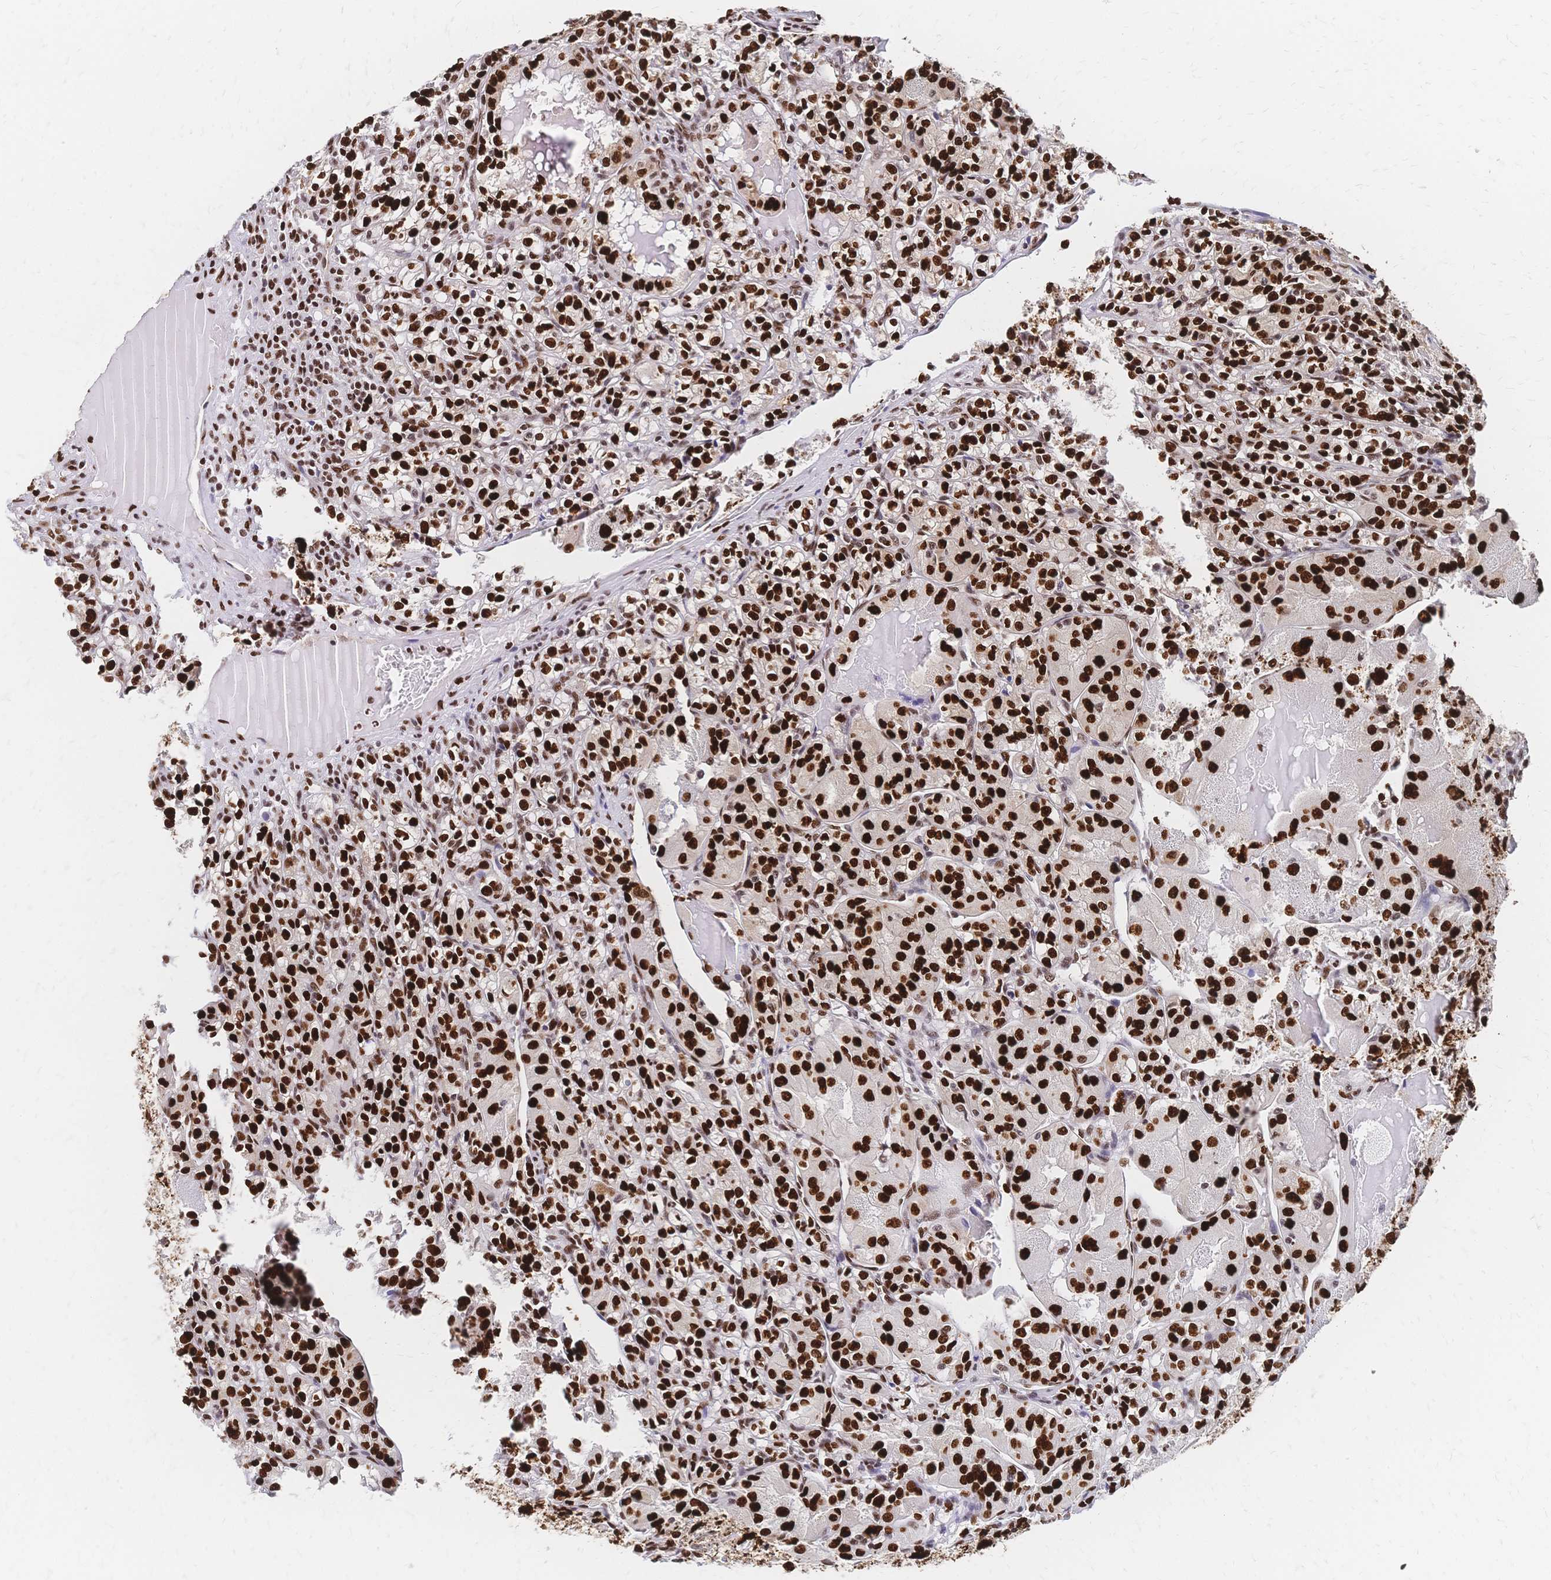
{"staining": {"intensity": "strong", "quantity": ">75%", "location": "nuclear"}, "tissue": "renal cancer", "cell_type": "Tumor cells", "image_type": "cancer", "snomed": [{"axis": "morphology", "description": "Adenocarcinoma, NOS"}, {"axis": "topography", "description": "Kidney"}], "caption": "Tumor cells demonstrate strong nuclear staining in approximately >75% of cells in renal adenocarcinoma.", "gene": "HDGF", "patient": {"sex": "male", "age": 36}}